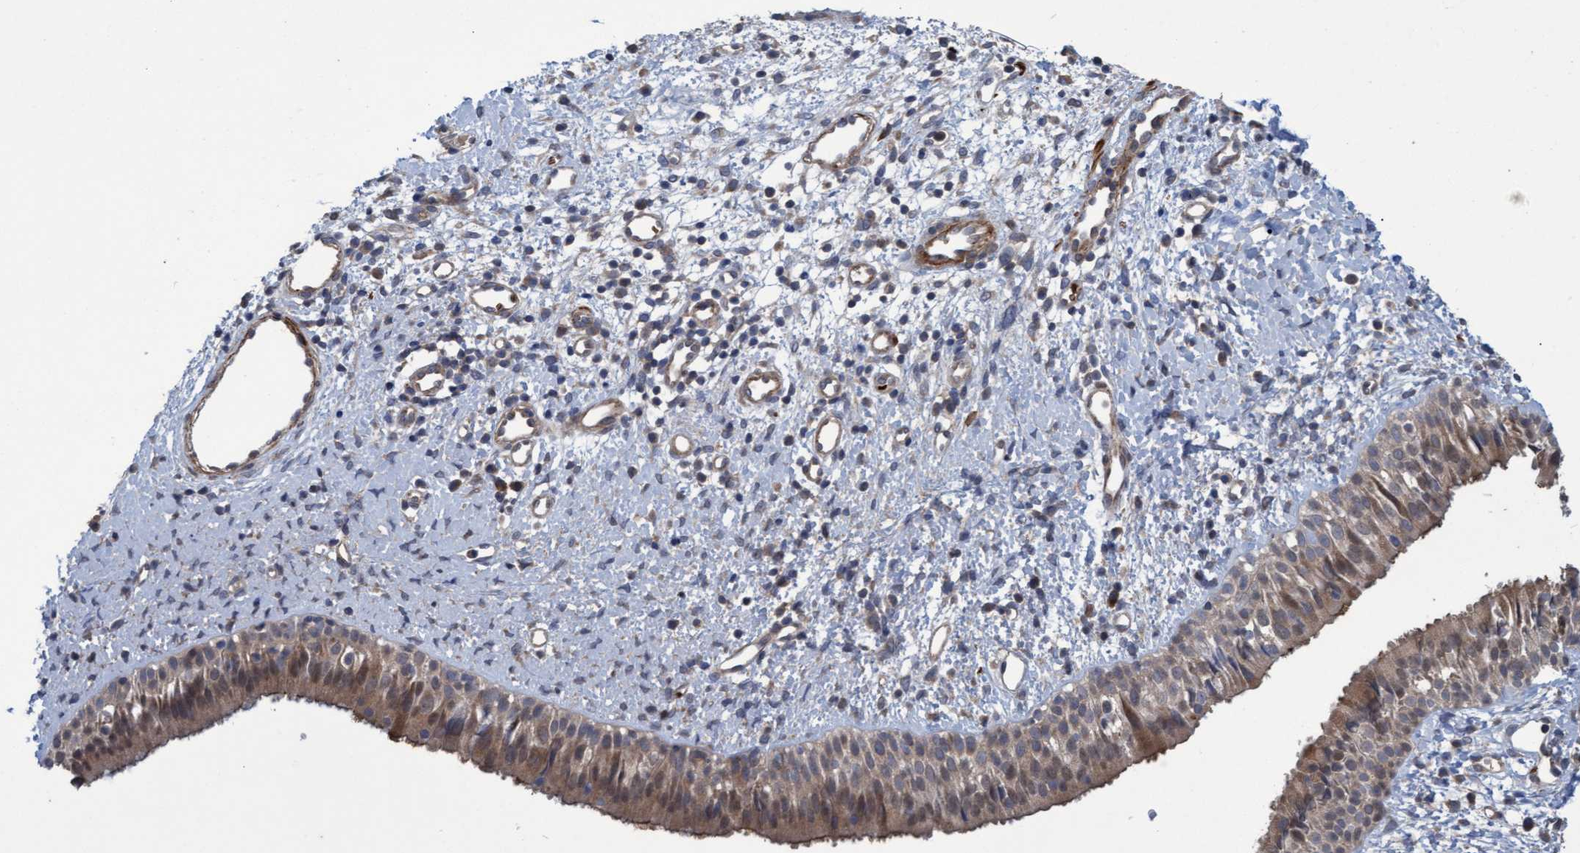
{"staining": {"intensity": "moderate", "quantity": "25%-75%", "location": "cytoplasmic/membranous"}, "tissue": "nasopharynx", "cell_type": "Respiratory epithelial cells", "image_type": "normal", "snomed": [{"axis": "morphology", "description": "Normal tissue, NOS"}, {"axis": "topography", "description": "Nasopharynx"}], "caption": "Immunohistochemistry (IHC) image of benign nasopharynx: human nasopharynx stained using immunohistochemistry exhibits medium levels of moderate protein expression localized specifically in the cytoplasmic/membranous of respiratory epithelial cells, appearing as a cytoplasmic/membranous brown color.", "gene": "NAA15", "patient": {"sex": "male", "age": 22}}